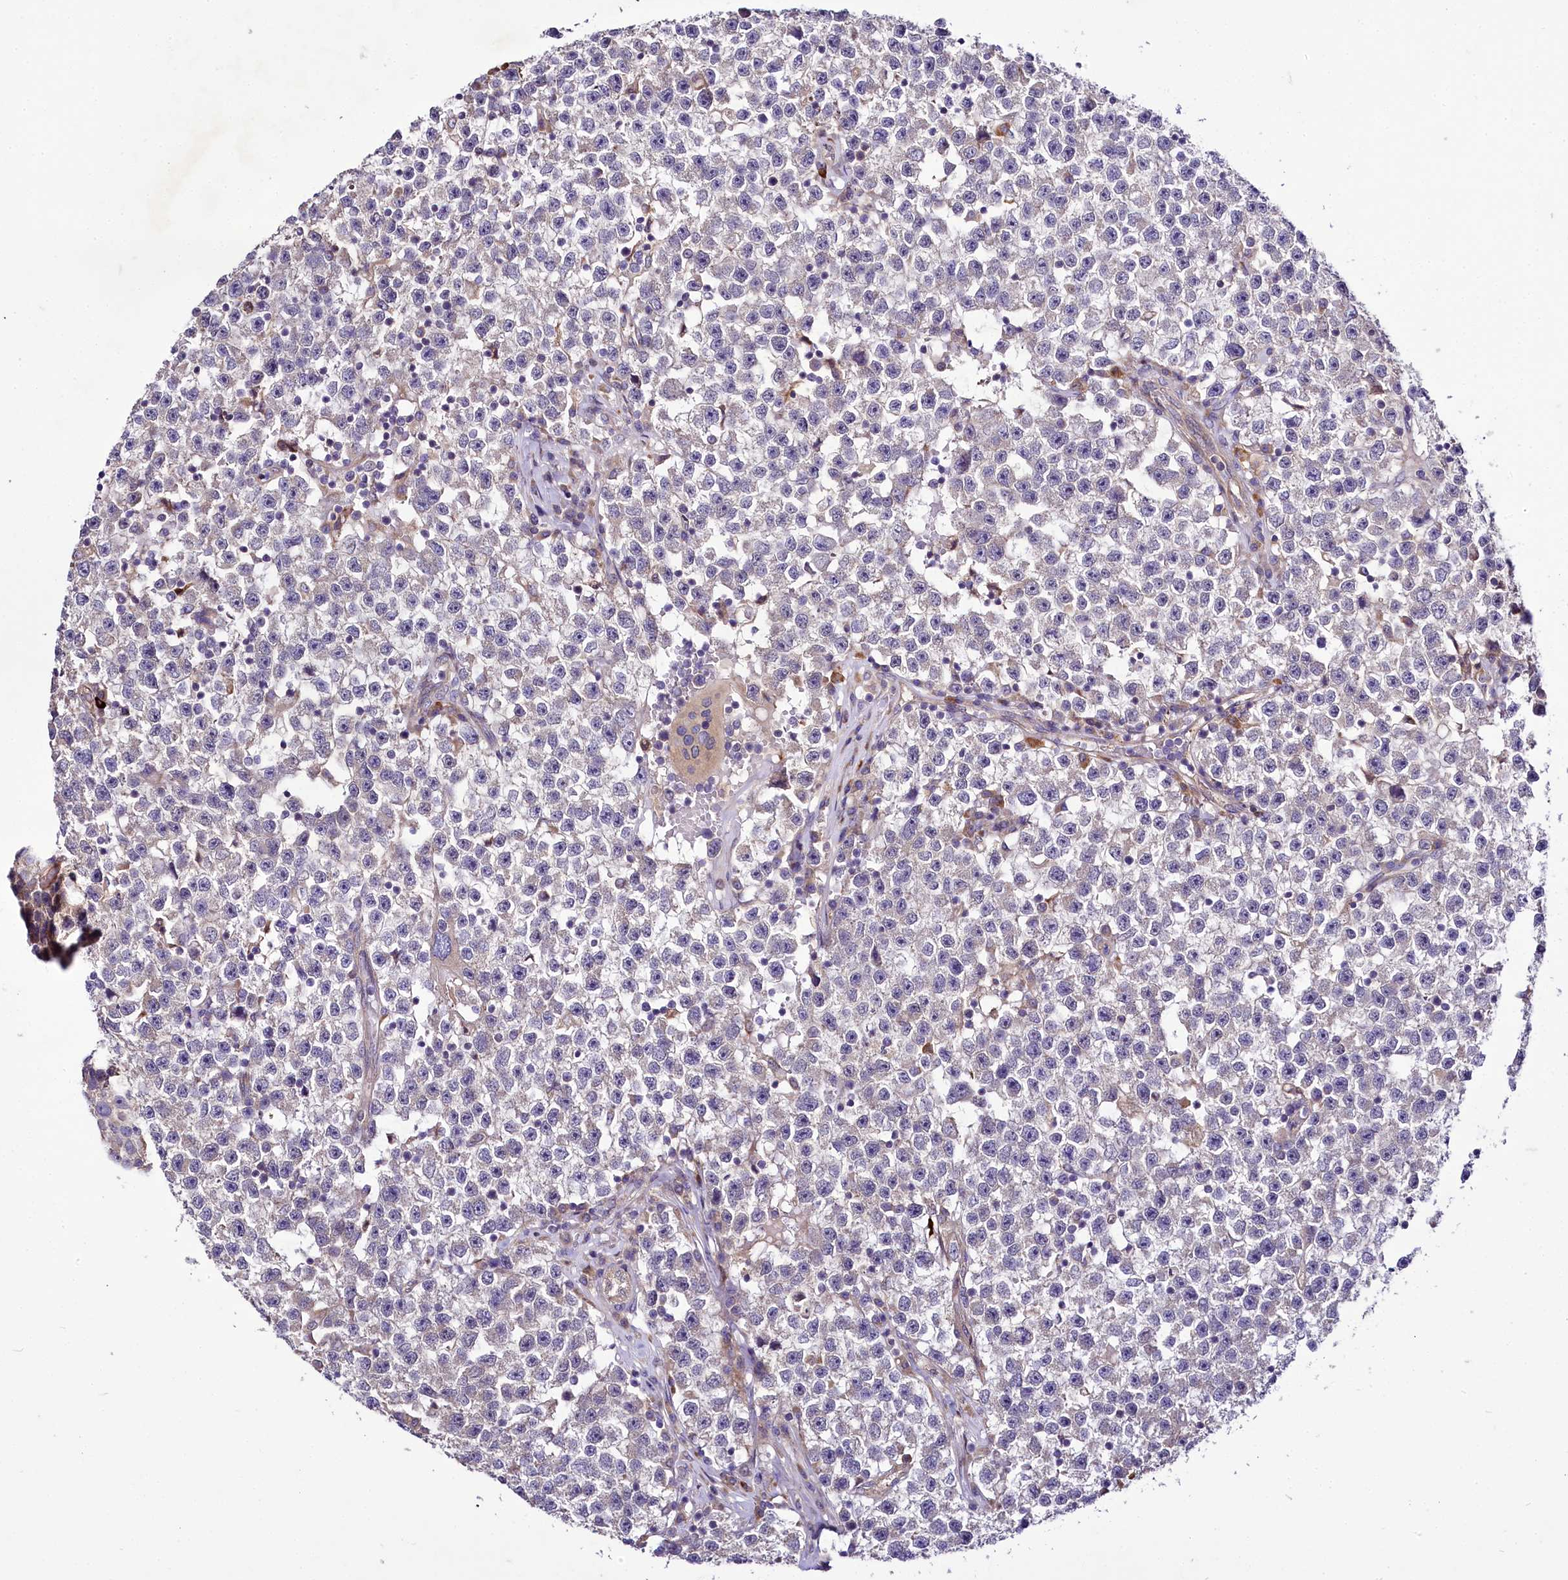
{"staining": {"intensity": "negative", "quantity": "none", "location": "none"}, "tissue": "testis cancer", "cell_type": "Tumor cells", "image_type": "cancer", "snomed": [{"axis": "morphology", "description": "Seminoma, NOS"}, {"axis": "topography", "description": "Testis"}], "caption": "High power microscopy histopathology image of an IHC micrograph of seminoma (testis), revealing no significant staining in tumor cells. (Stains: DAB (3,3'-diaminobenzidine) immunohistochemistry (IHC) with hematoxylin counter stain, Microscopy: brightfield microscopy at high magnification).", "gene": "ZC3H12C", "patient": {"sex": "male", "age": 22}}